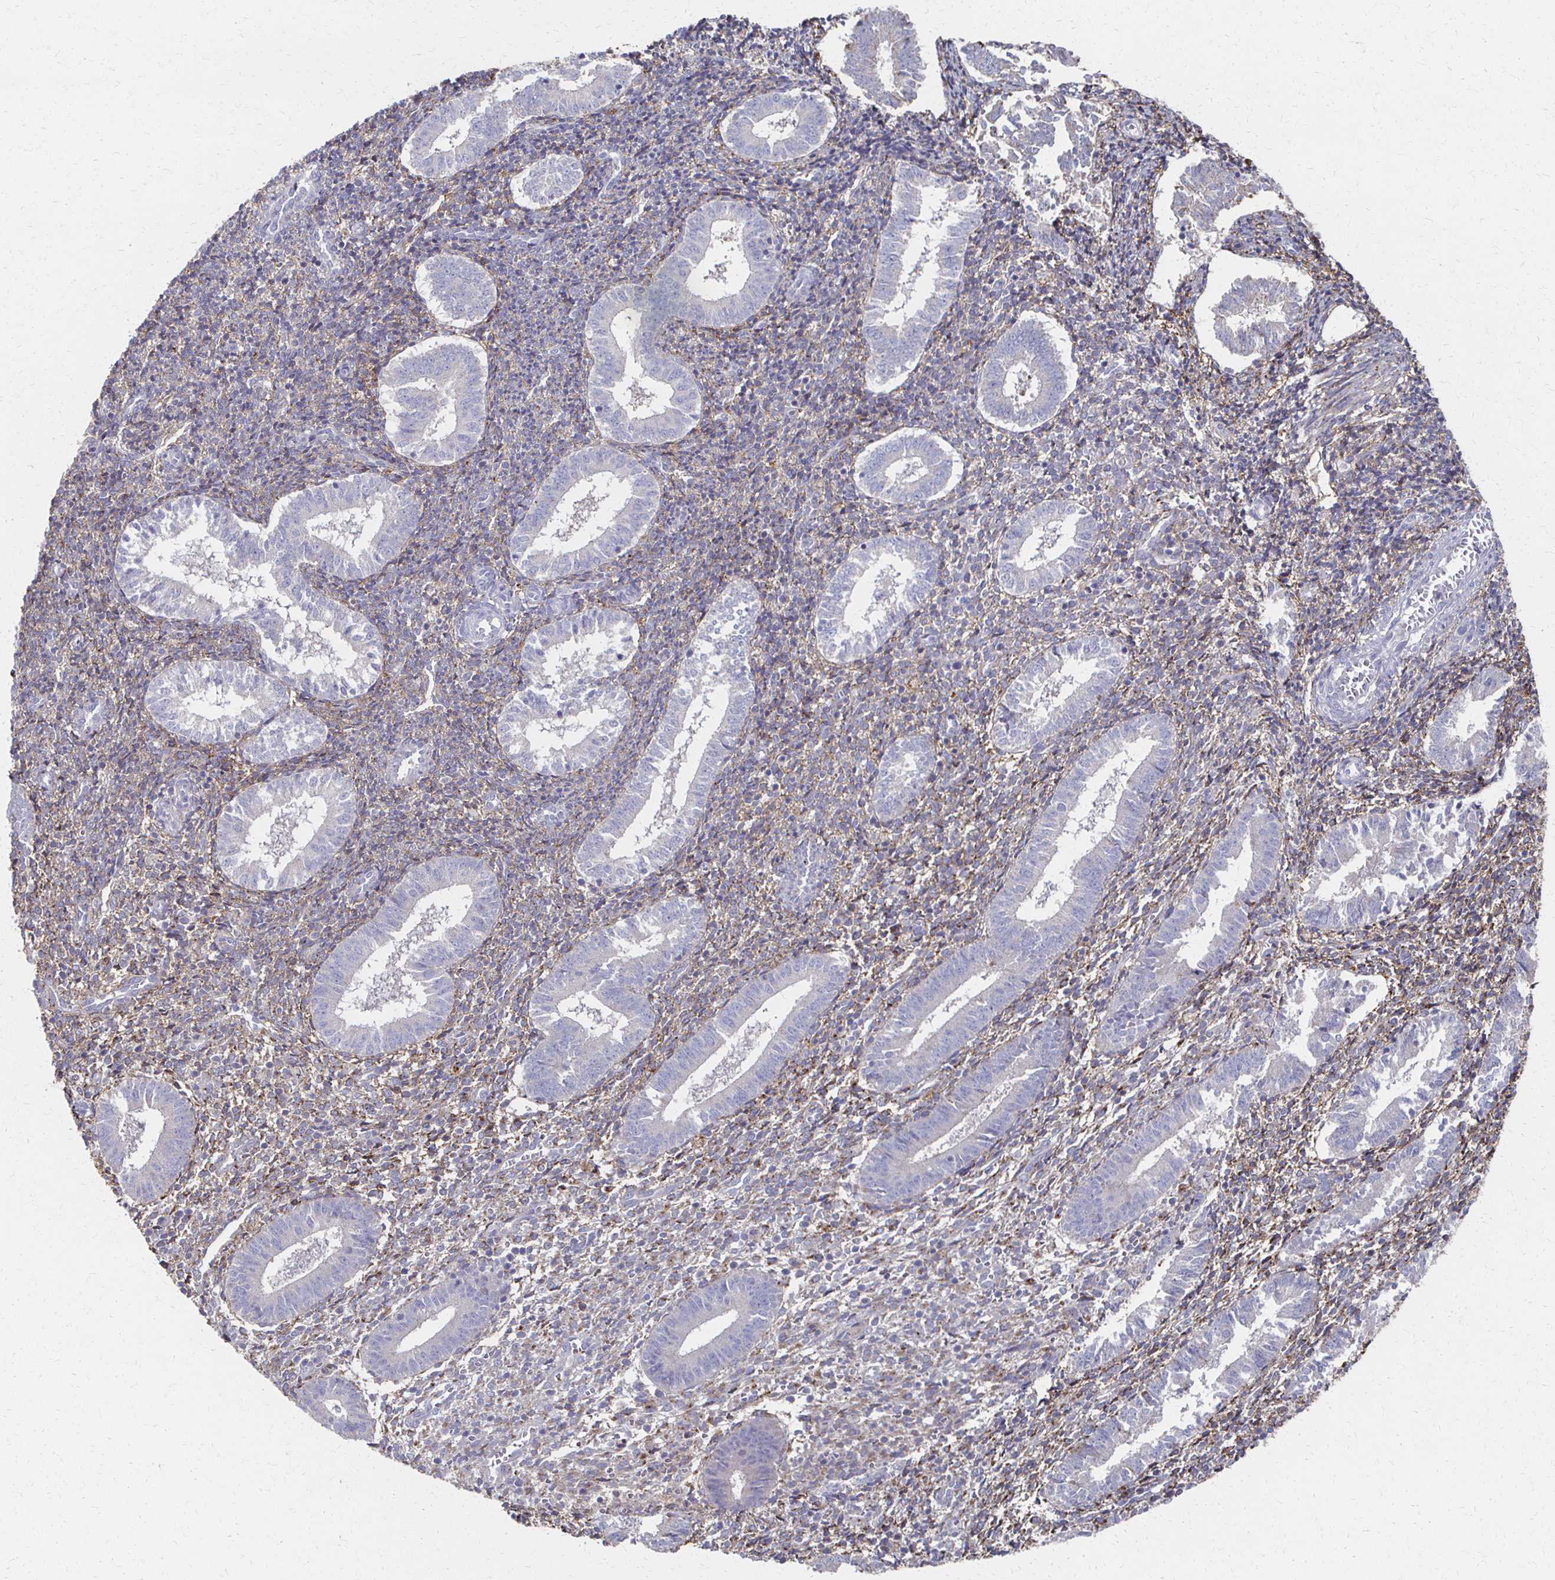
{"staining": {"intensity": "weak", "quantity": "<25%", "location": "cytoplasmic/membranous"}, "tissue": "endometrium", "cell_type": "Cells in endometrial stroma", "image_type": "normal", "snomed": [{"axis": "morphology", "description": "Normal tissue, NOS"}, {"axis": "topography", "description": "Endometrium"}], "caption": "Immunohistochemical staining of unremarkable human endometrium exhibits no significant staining in cells in endometrial stroma. (DAB IHC with hematoxylin counter stain).", "gene": "CX3CR1", "patient": {"sex": "female", "age": 25}}